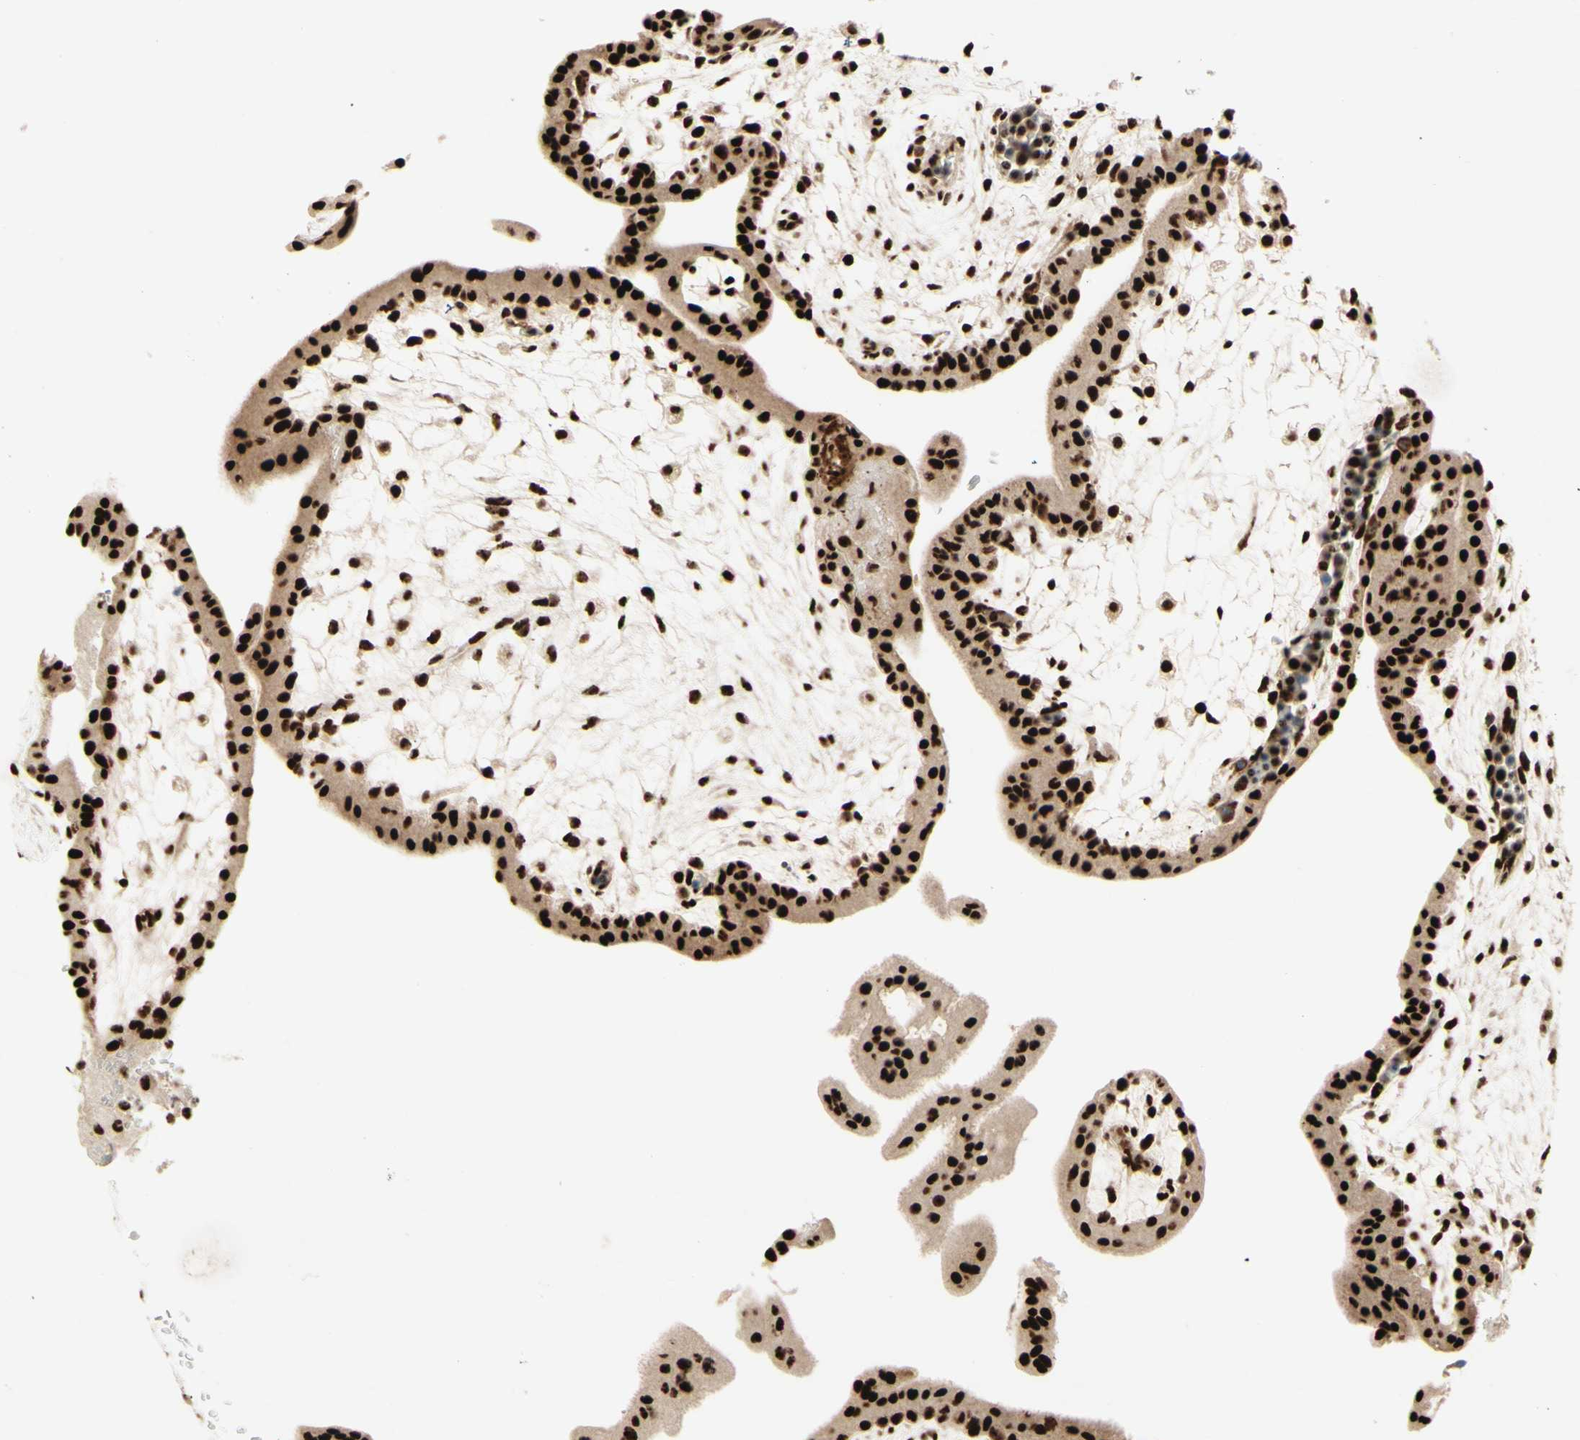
{"staining": {"intensity": "strong", "quantity": ">75%", "location": "cytoplasmic/membranous,nuclear"}, "tissue": "placenta", "cell_type": "Trophoblastic cells", "image_type": "normal", "snomed": [{"axis": "morphology", "description": "Normal tissue, NOS"}, {"axis": "topography", "description": "Placenta"}], "caption": "This is a micrograph of immunohistochemistry (IHC) staining of unremarkable placenta, which shows strong staining in the cytoplasmic/membranous,nuclear of trophoblastic cells.", "gene": "DHX9", "patient": {"sex": "female", "age": 35}}